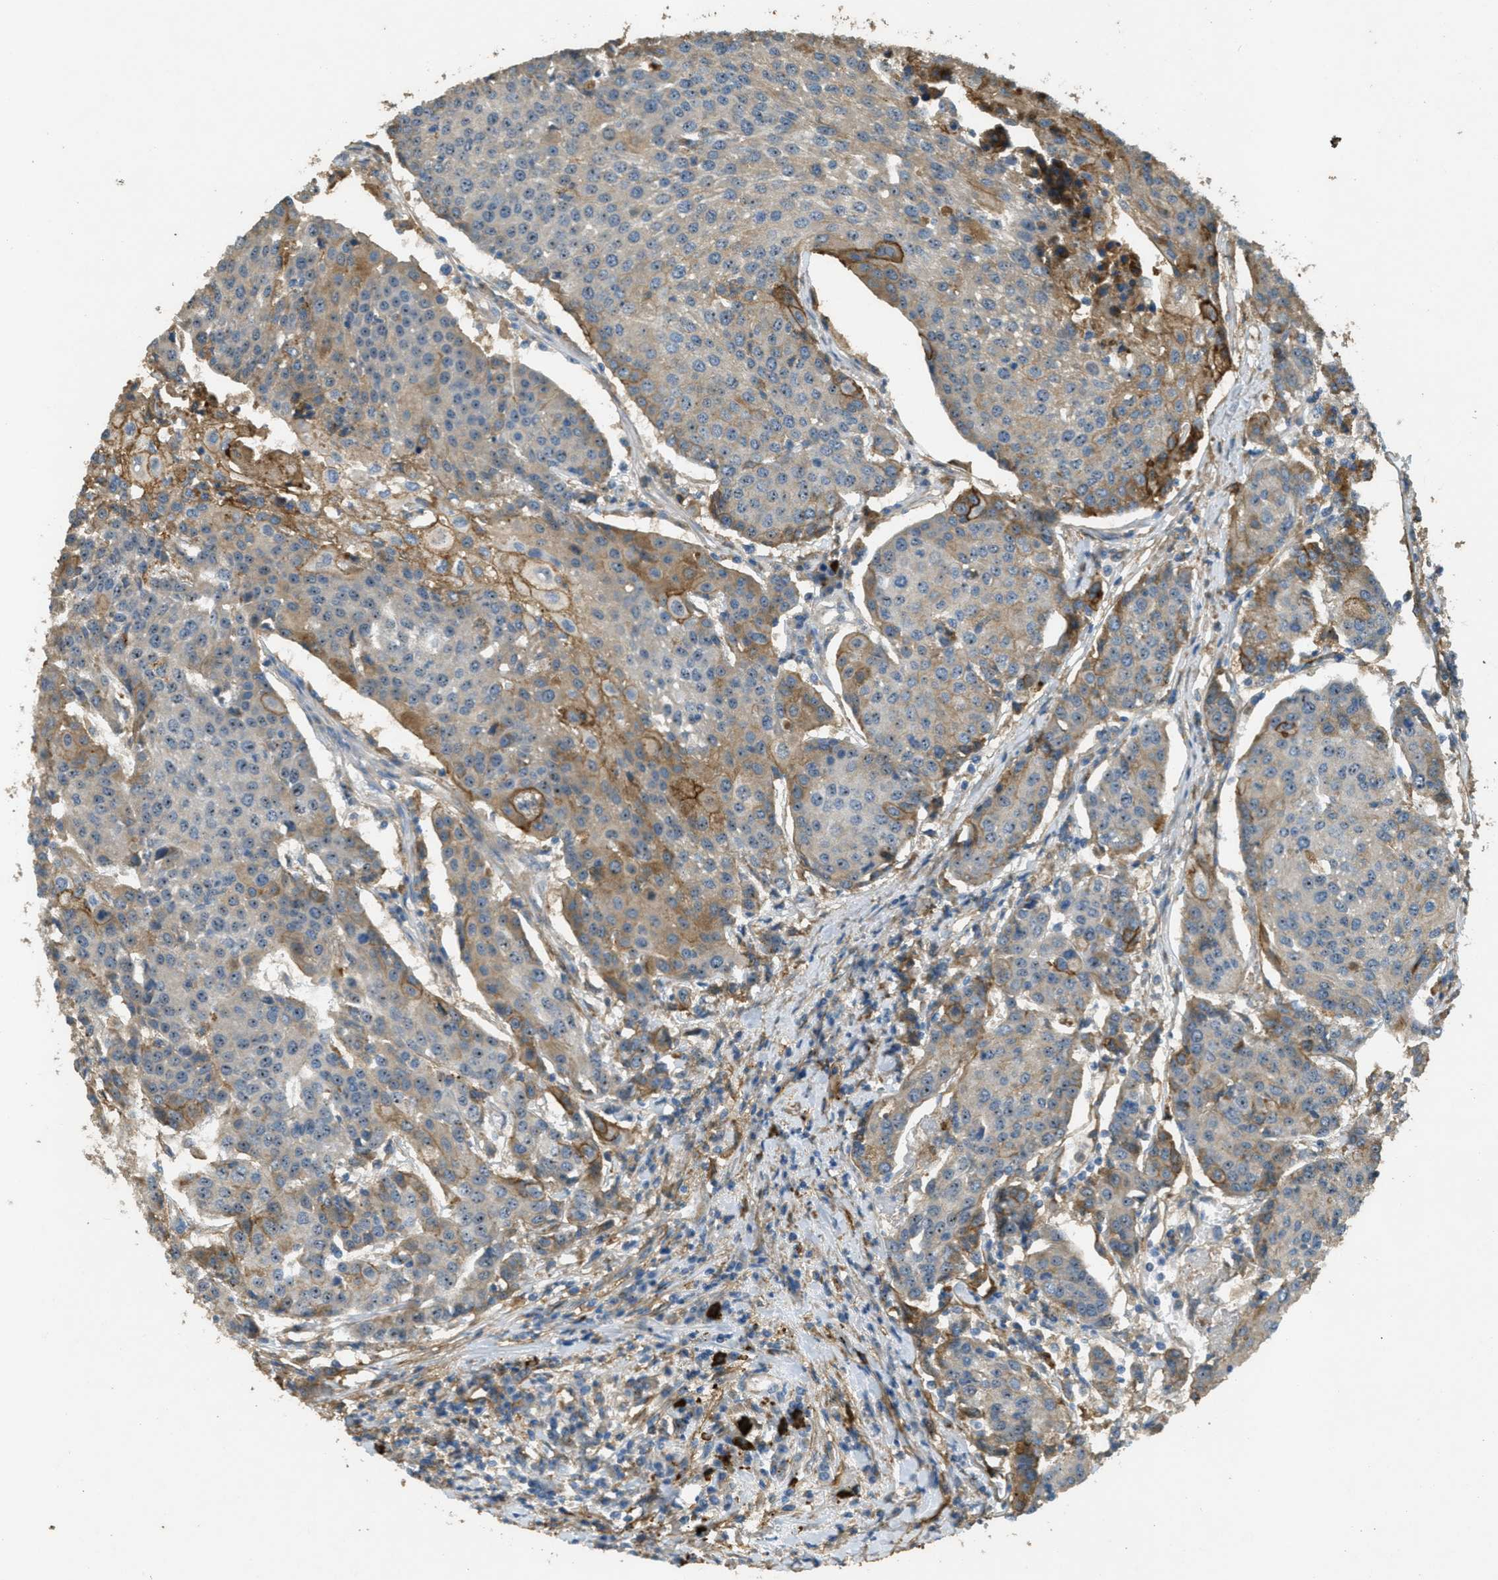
{"staining": {"intensity": "moderate", "quantity": "<25%", "location": "cytoplasmic/membranous,nuclear"}, "tissue": "urothelial cancer", "cell_type": "Tumor cells", "image_type": "cancer", "snomed": [{"axis": "morphology", "description": "Urothelial carcinoma, High grade"}, {"axis": "topography", "description": "Urinary bladder"}], "caption": "Moderate cytoplasmic/membranous and nuclear protein staining is appreciated in about <25% of tumor cells in high-grade urothelial carcinoma. (Brightfield microscopy of DAB IHC at high magnification).", "gene": "OSMR", "patient": {"sex": "female", "age": 85}}